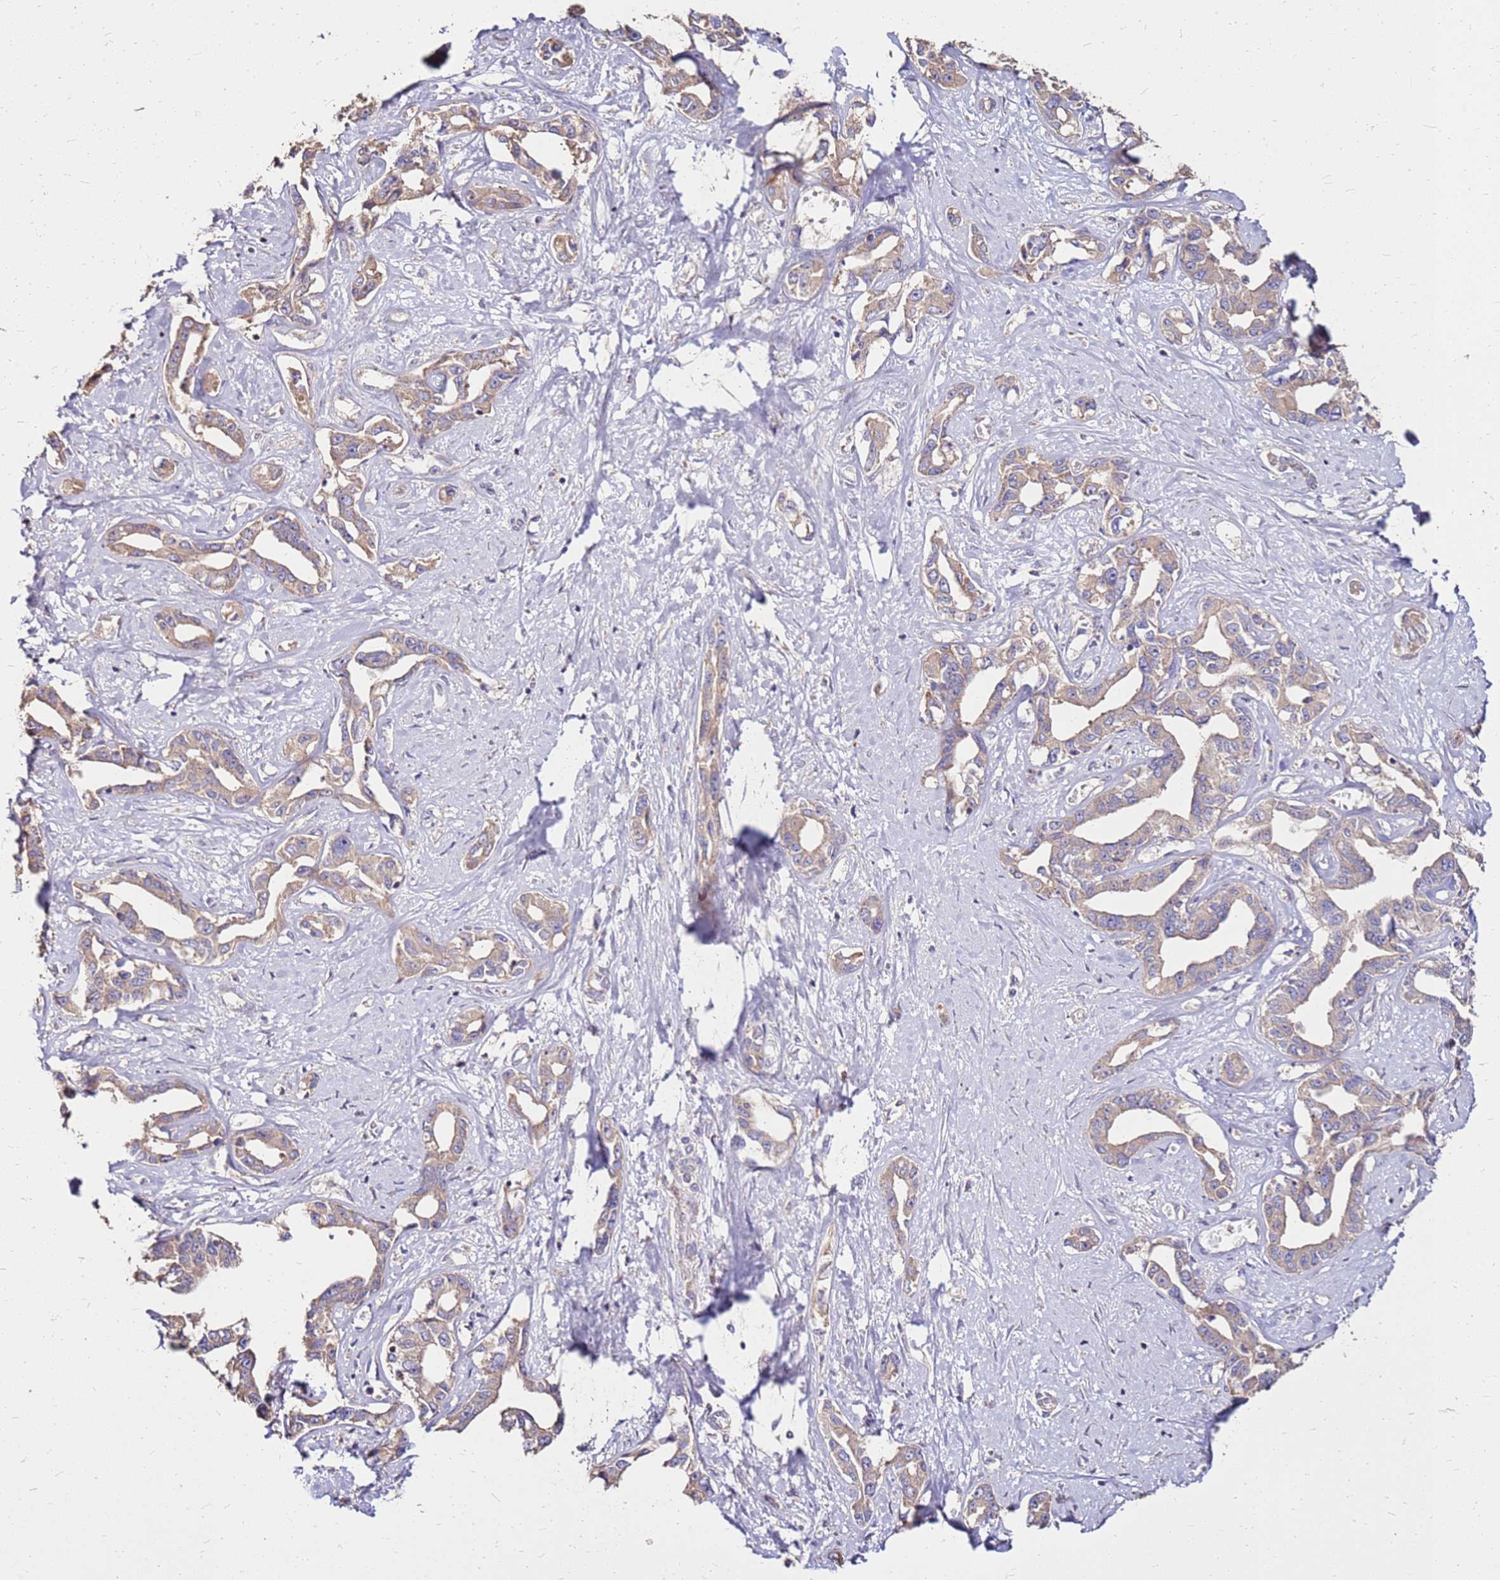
{"staining": {"intensity": "weak", "quantity": "25%-75%", "location": "cytoplasmic/membranous"}, "tissue": "liver cancer", "cell_type": "Tumor cells", "image_type": "cancer", "snomed": [{"axis": "morphology", "description": "Cholangiocarcinoma"}, {"axis": "topography", "description": "Liver"}], "caption": "A brown stain highlights weak cytoplasmic/membranous positivity of a protein in human cholangiocarcinoma (liver) tumor cells.", "gene": "EXD3", "patient": {"sex": "male", "age": 59}}